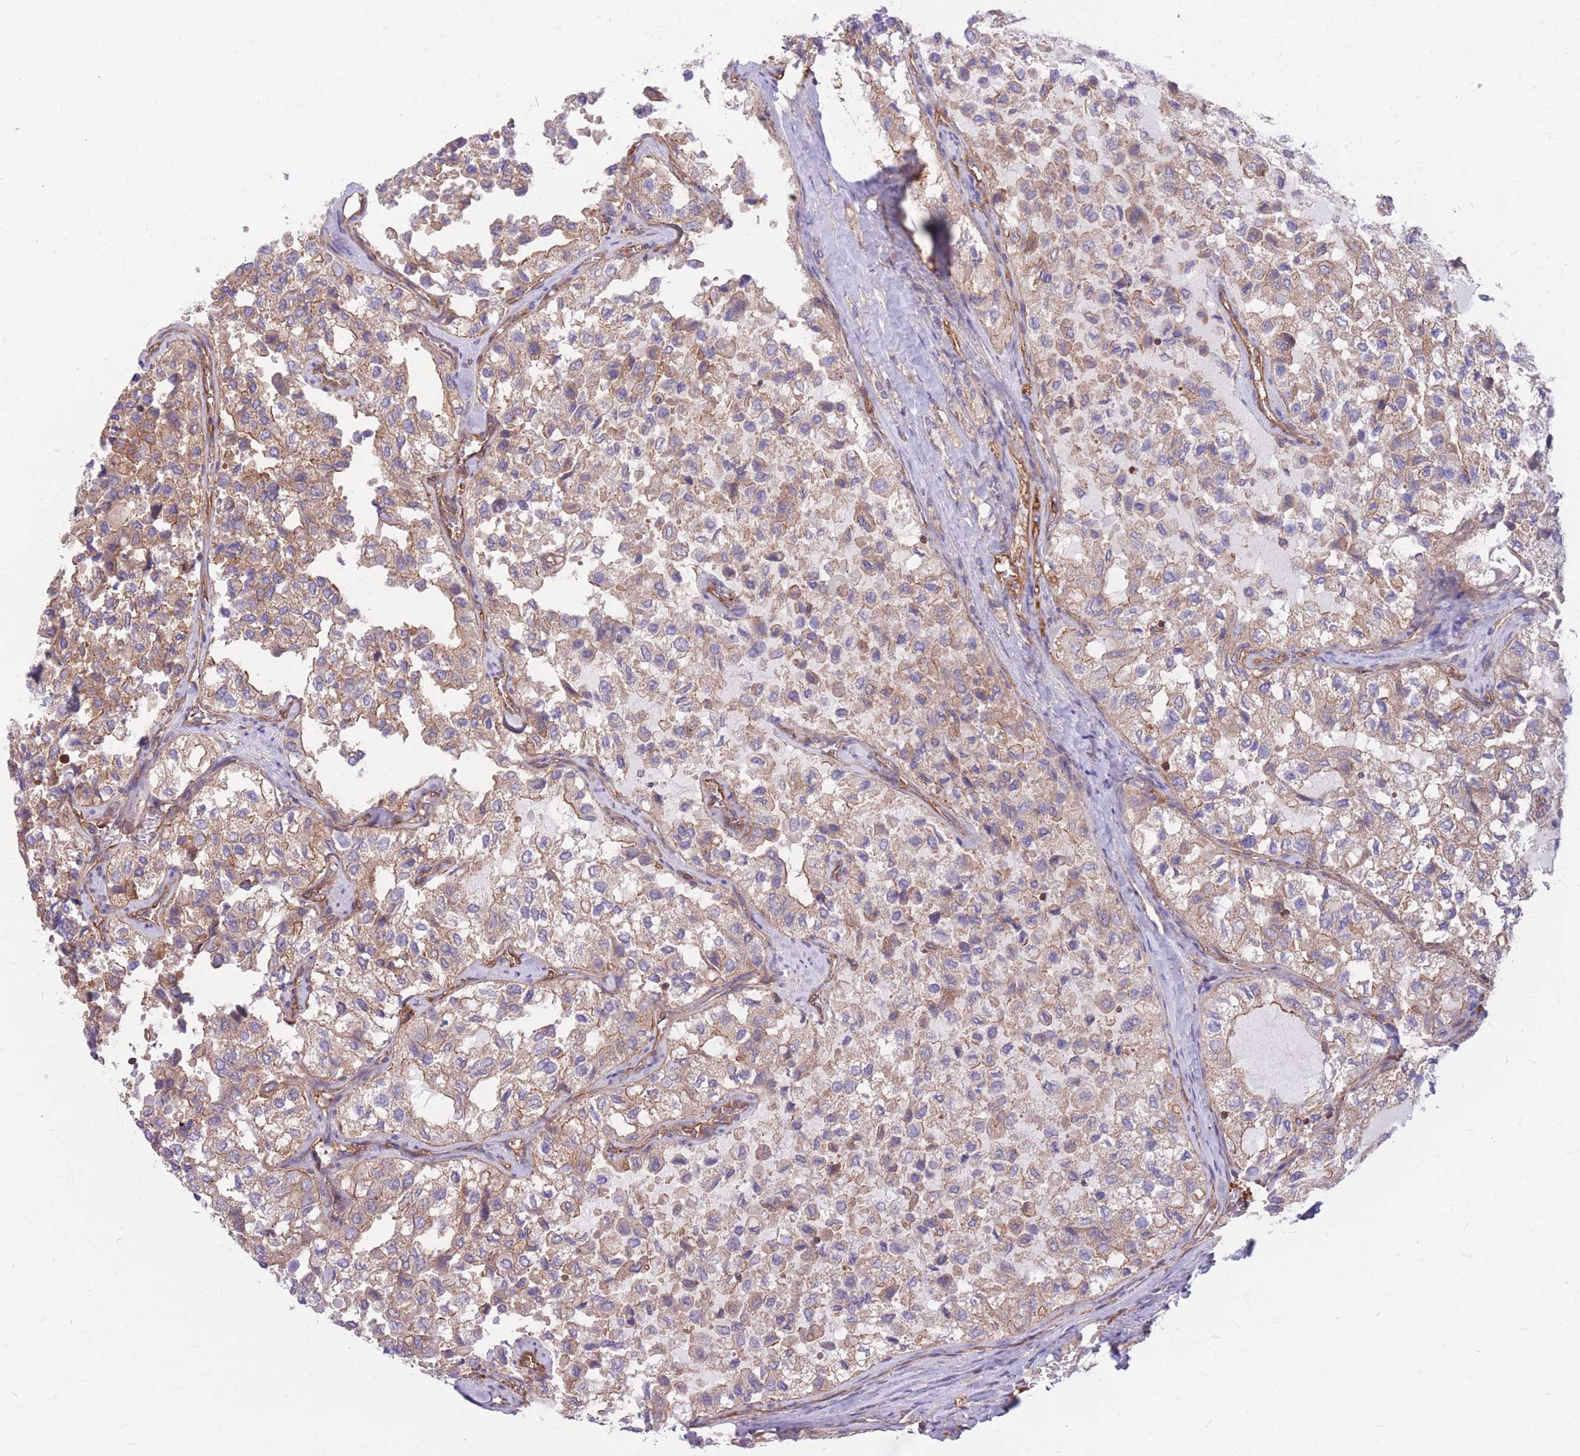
{"staining": {"intensity": "weak", "quantity": "25%-75%", "location": "cytoplasmic/membranous"}, "tissue": "thyroid cancer", "cell_type": "Tumor cells", "image_type": "cancer", "snomed": [{"axis": "morphology", "description": "Follicular adenoma carcinoma, NOS"}, {"axis": "topography", "description": "Thyroid gland"}], "caption": "Immunohistochemistry (IHC) of thyroid cancer (follicular adenoma carcinoma) reveals low levels of weak cytoplasmic/membranous expression in approximately 25%-75% of tumor cells. The protein is stained brown, and the nuclei are stained in blue (DAB (3,3'-diaminobenzidine) IHC with brightfield microscopy, high magnification).", "gene": "GGA1", "patient": {"sex": "male", "age": 75}}